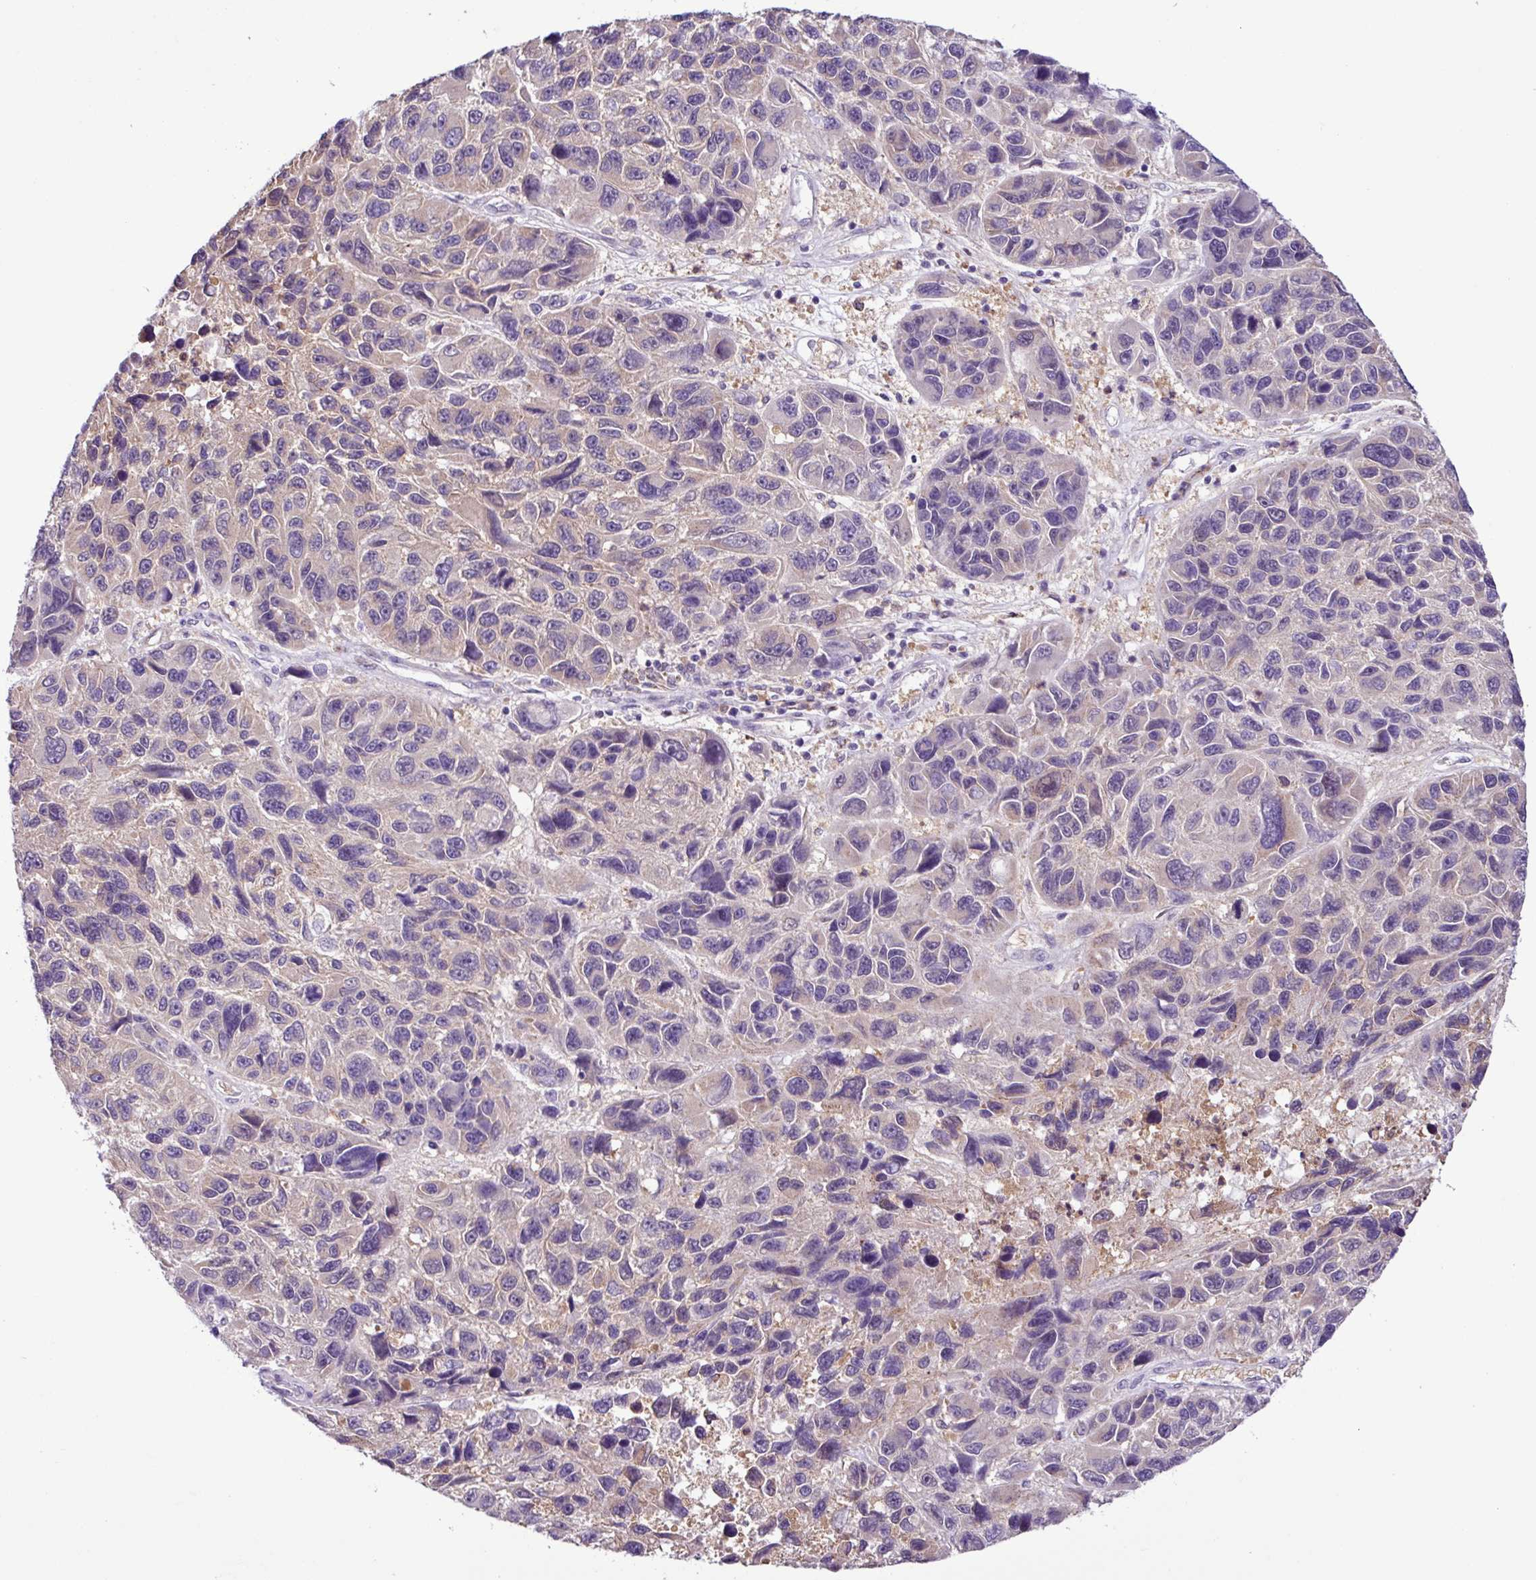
{"staining": {"intensity": "weak", "quantity": "<25%", "location": "cytoplasmic/membranous"}, "tissue": "melanoma", "cell_type": "Tumor cells", "image_type": "cancer", "snomed": [{"axis": "morphology", "description": "Malignant melanoma, NOS"}, {"axis": "topography", "description": "Skin"}], "caption": "An image of human malignant melanoma is negative for staining in tumor cells.", "gene": "TONSL", "patient": {"sex": "male", "age": 53}}